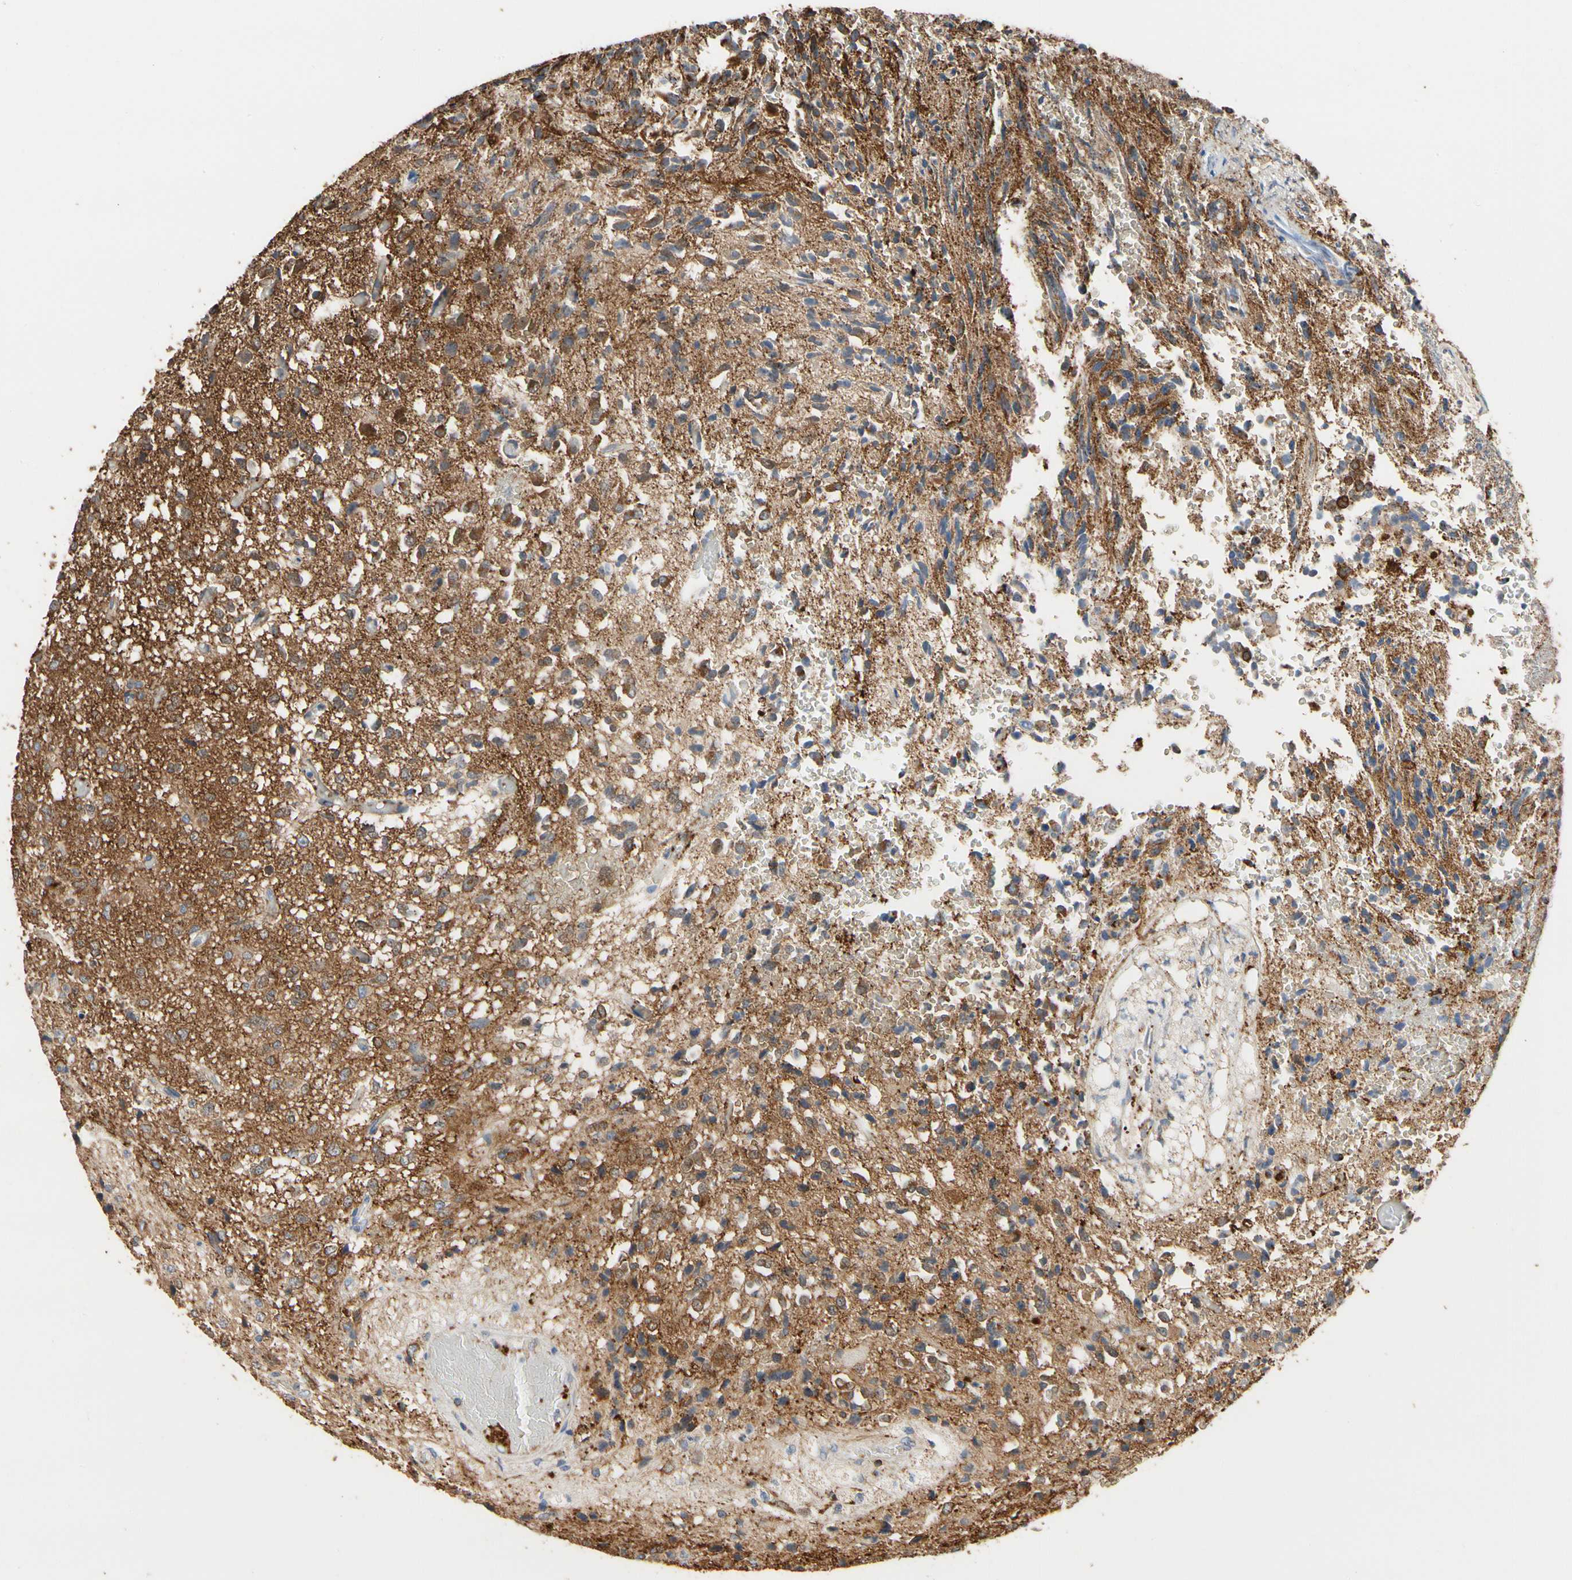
{"staining": {"intensity": "weak", "quantity": "25%-75%", "location": "cytoplasmic/membranous"}, "tissue": "glioma", "cell_type": "Tumor cells", "image_type": "cancer", "snomed": [{"axis": "morphology", "description": "Glioma, malignant, High grade"}, {"axis": "topography", "description": "pancreas cauda"}], "caption": "About 25%-75% of tumor cells in human glioma demonstrate weak cytoplasmic/membranous protein positivity as visualized by brown immunohistochemical staining.", "gene": "TUBA1A", "patient": {"sex": "male", "age": 60}}